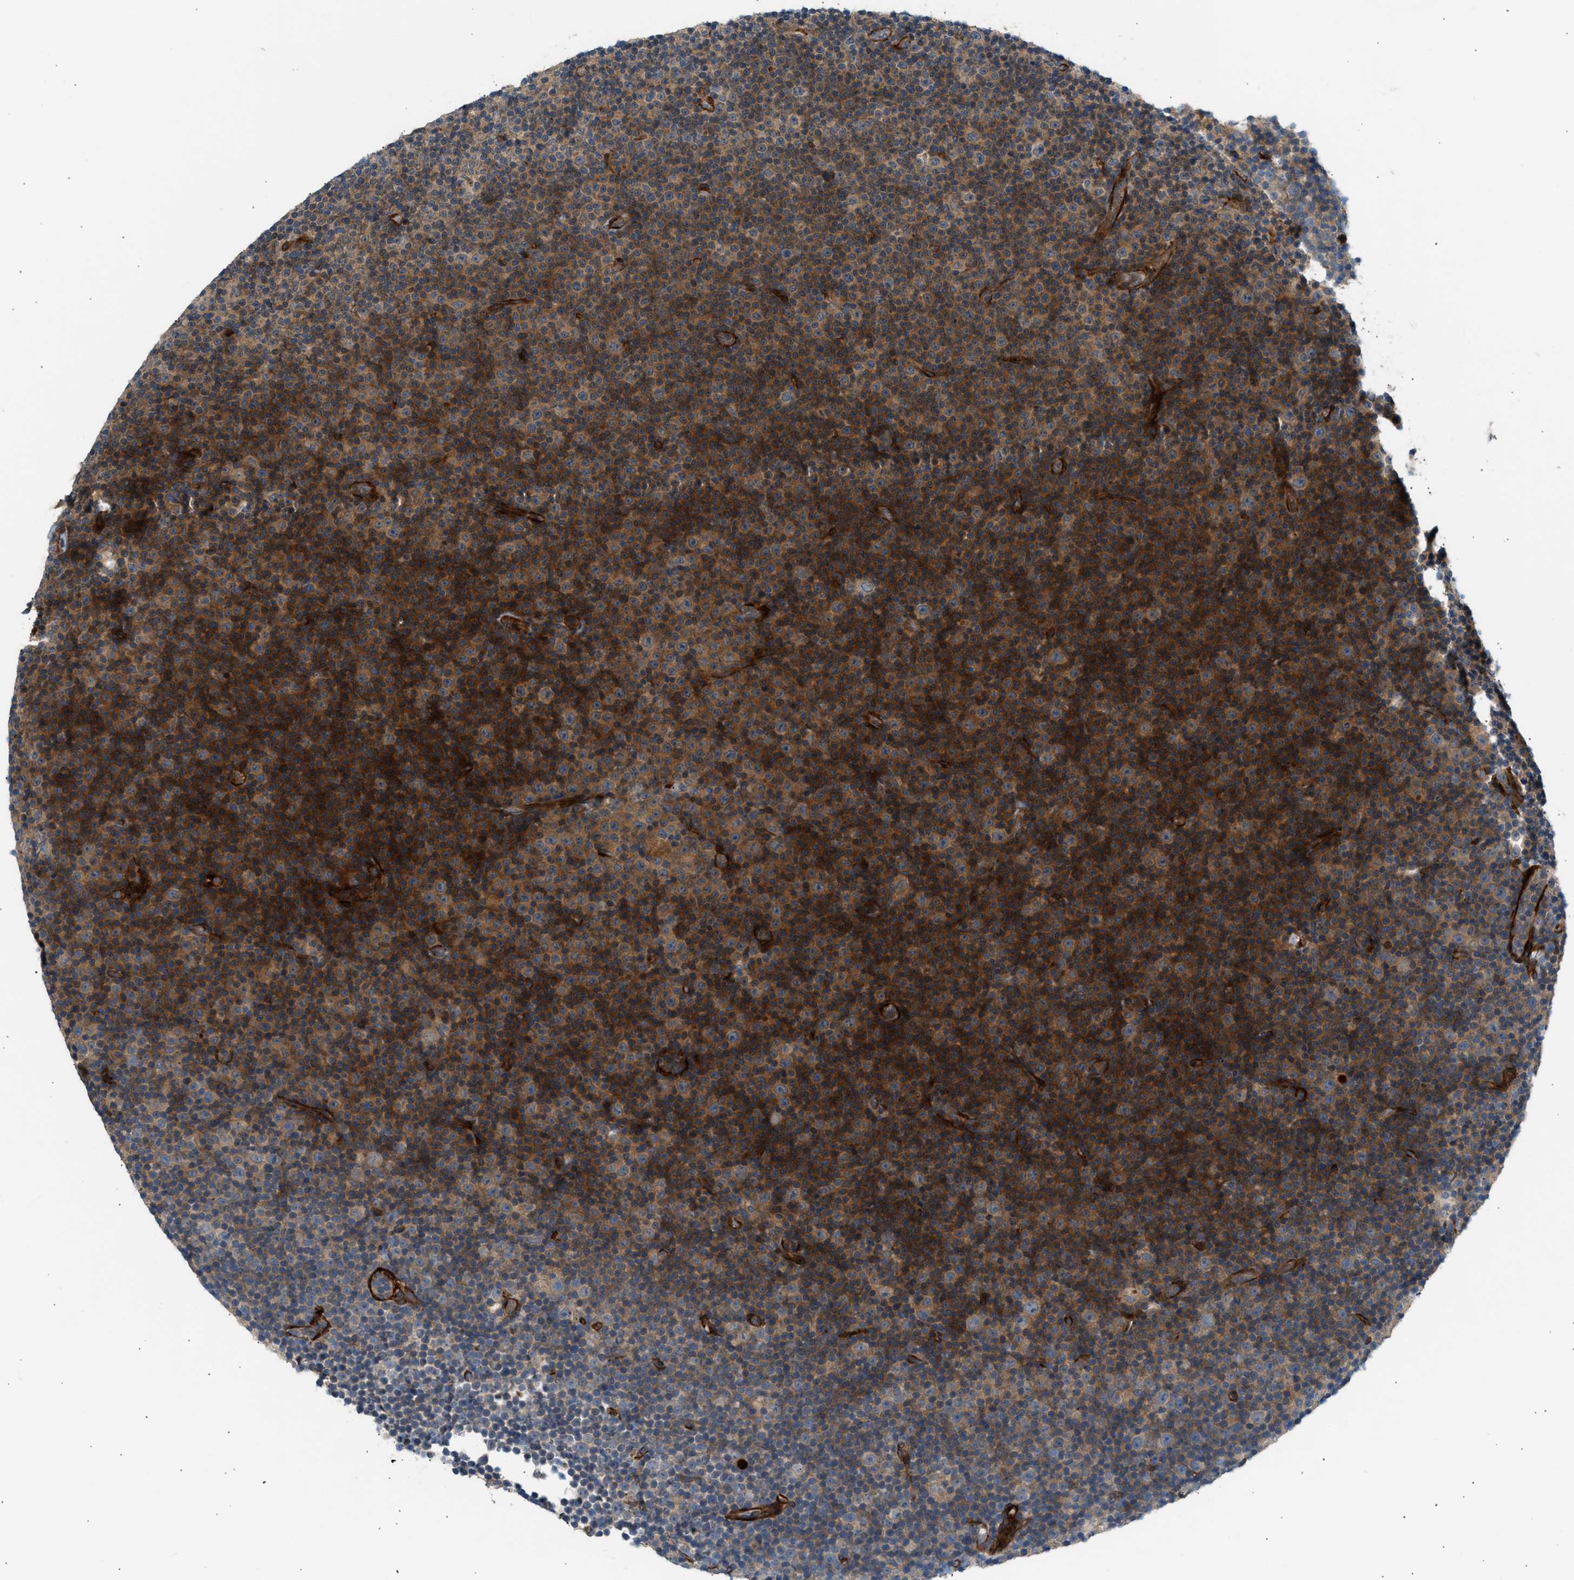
{"staining": {"intensity": "weak", "quantity": ">75%", "location": "cytoplasmic/membranous"}, "tissue": "lymphoma", "cell_type": "Tumor cells", "image_type": "cancer", "snomed": [{"axis": "morphology", "description": "Malignant lymphoma, non-Hodgkin's type, Low grade"}, {"axis": "topography", "description": "Lymph node"}], "caption": "Immunohistochemistry (IHC) (DAB) staining of low-grade malignant lymphoma, non-Hodgkin's type demonstrates weak cytoplasmic/membranous protein staining in about >75% of tumor cells.", "gene": "EDNRA", "patient": {"sex": "female", "age": 67}}